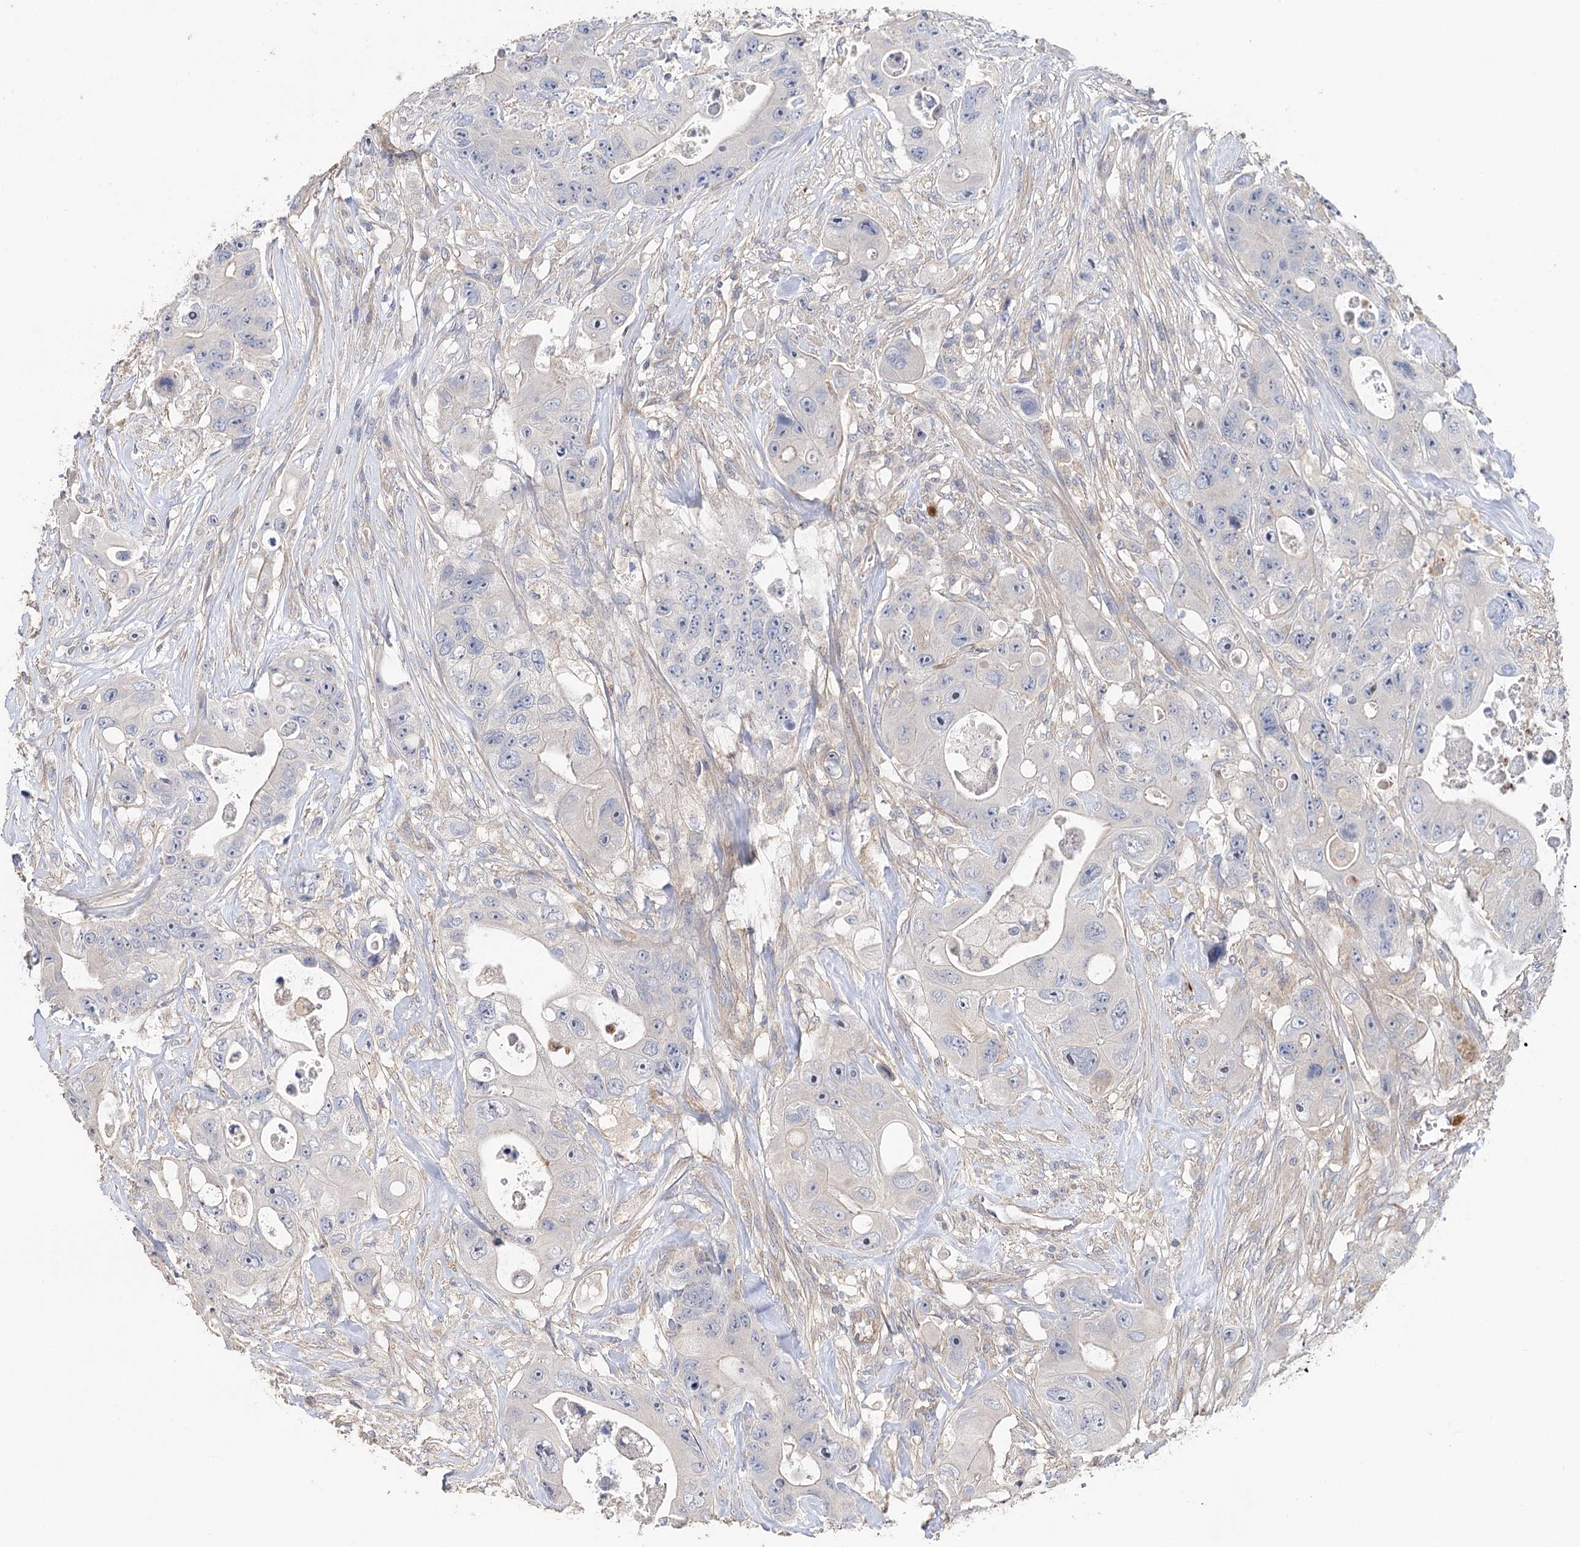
{"staining": {"intensity": "negative", "quantity": "none", "location": "none"}, "tissue": "colorectal cancer", "cell_type": "Tumor cells", "image_type": "cancer", "snomed": [{"axis": "morphology", "description": "Adenocarcinoma, NOS"}, {"axis": "topography", "description": "Colon"}], "caption": "Tumor cells are negative for protein expression in human colorectal cancer.", "gene": "EPB41L5", "patient": {"sex": "female", "age": 46}}